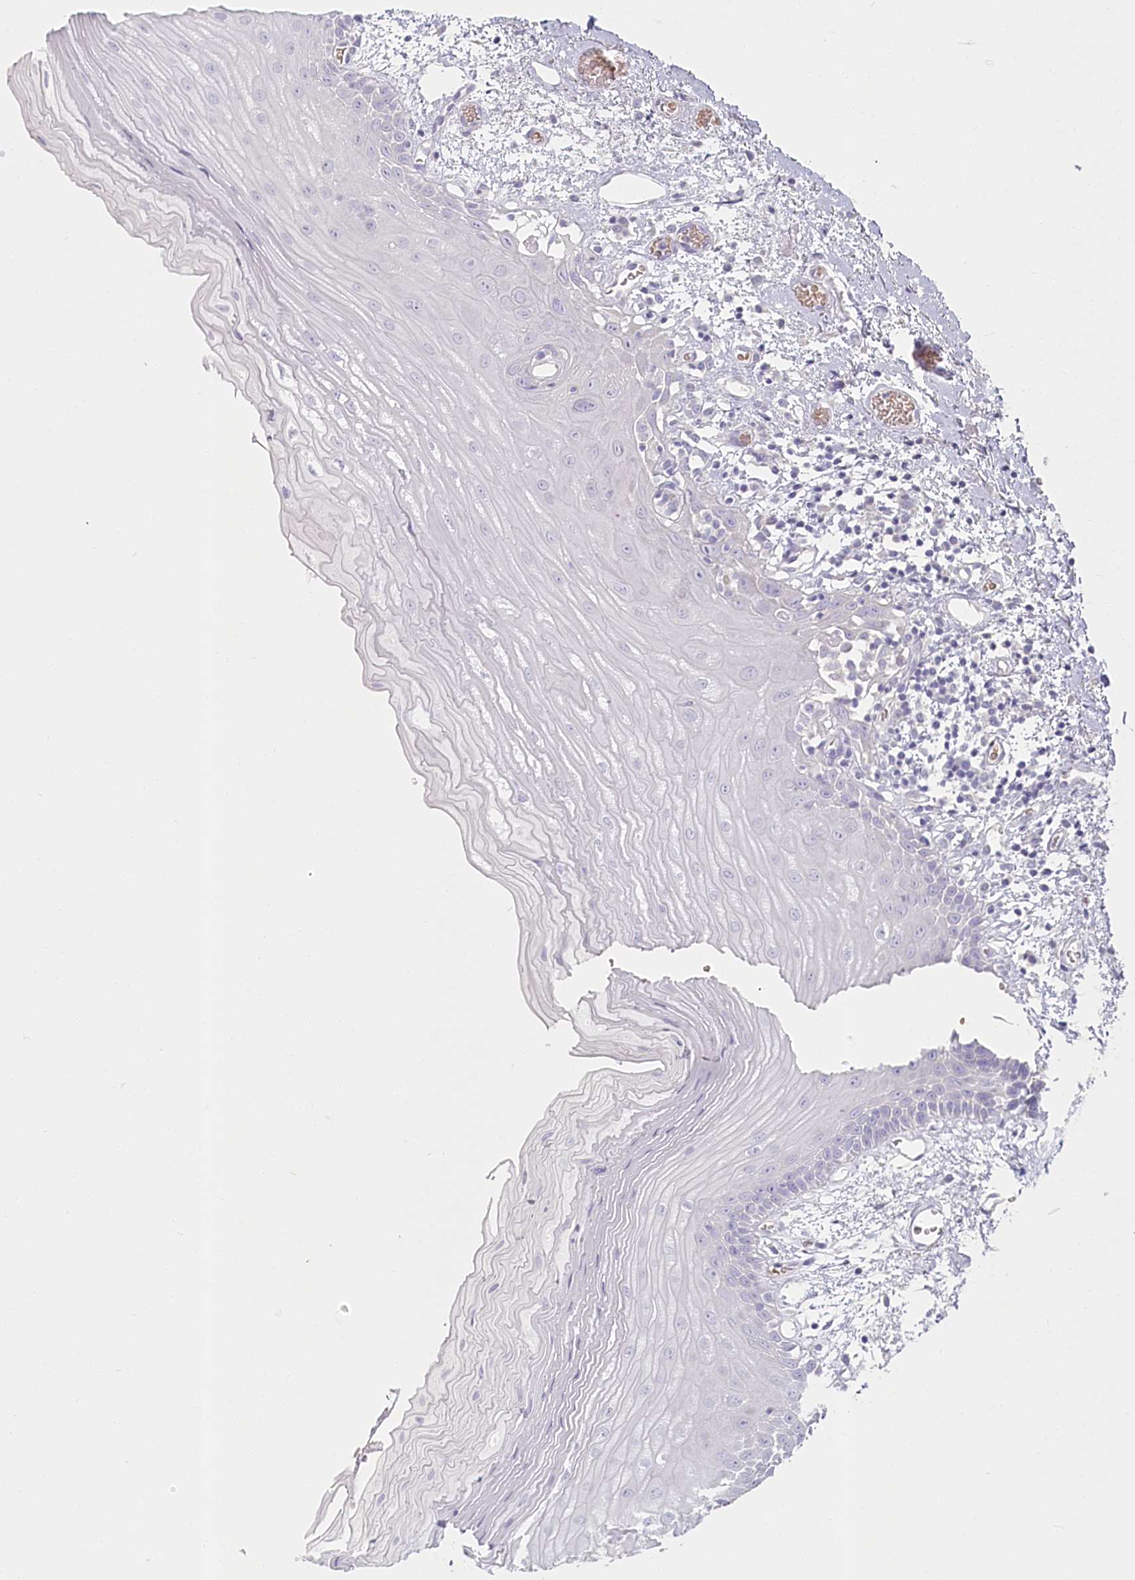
{"staining": {"intensity": "negative", "quantity": "none", "location": "none"}, "tissue": "oral mucosa", "cell_type": "Squamous epithelial cells", "image_type": "normal", "snomed": [{"axis": "morphology", "description": "Normal tissue, NOS"}, {"axis": "topography", "description": "Oral tissue"}], "caption": "This is an immunohistochemistry image of unremarkable oral mucosa. There is no staining in squamous epithelial cells.", "gene": "IFIT5", "patient": {"sex": "male", "age": 52}}